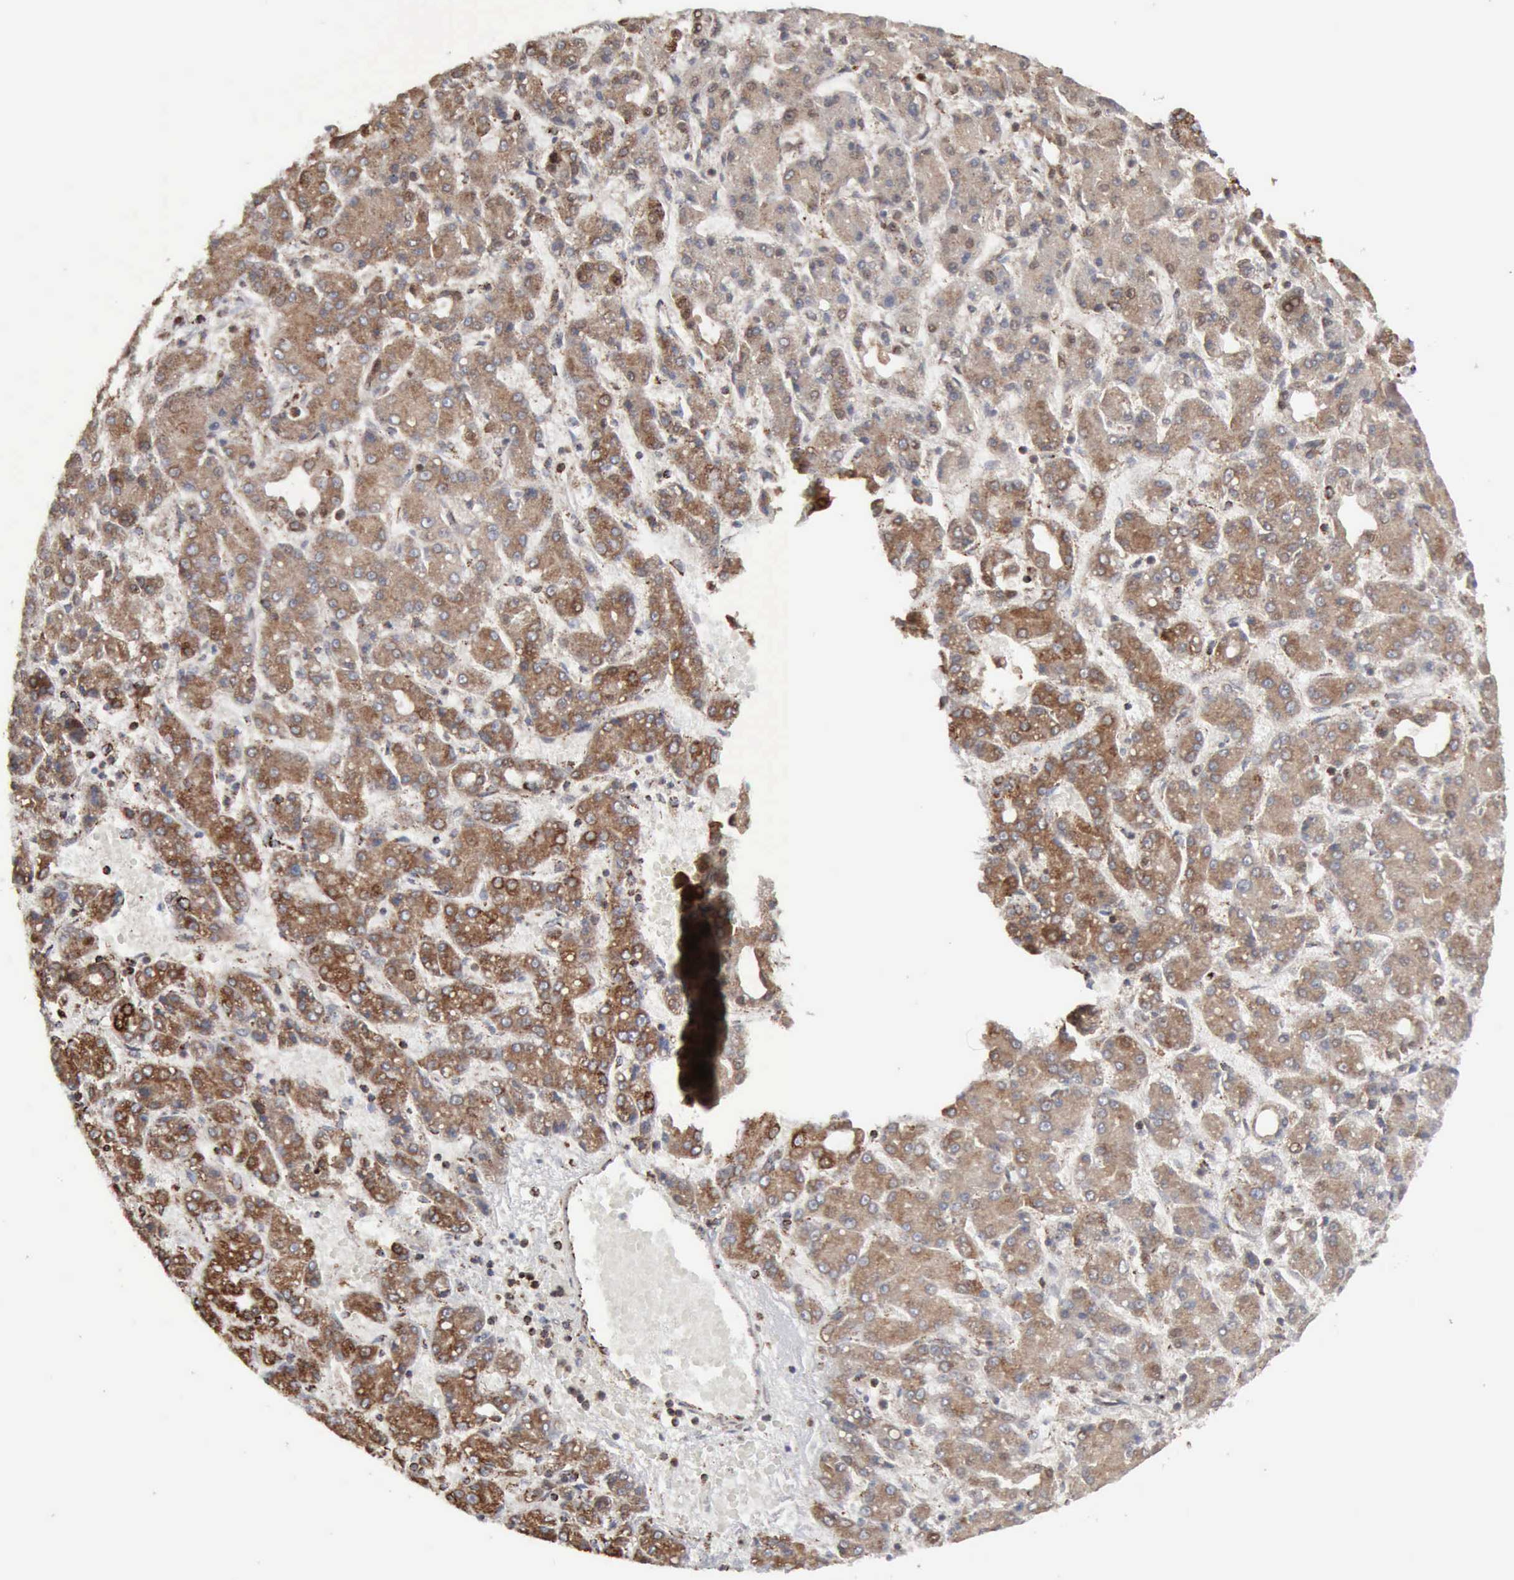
{"staining": {"intensity": "strong", "quantity": ">75%", "location": "cytoplasmic/membranous"}, "tissue": "liver cancer", "cell_type": "Tumor cells", "image_type": "cancer", "snomed": [{"axis": "morphology", "description": "Carcinoma, Hepatocellular, NOS"}, {"axis": "topography", "description": "Liver"}], "caption": "Protein expression analysis of hepatocellular carcinoma (liver) exhibits strong cytoplasmic/membranous positivity in approximately >75% of tumor cells.", "gene": "ACO2", "patient": {"sex": "male", "age": 69}}